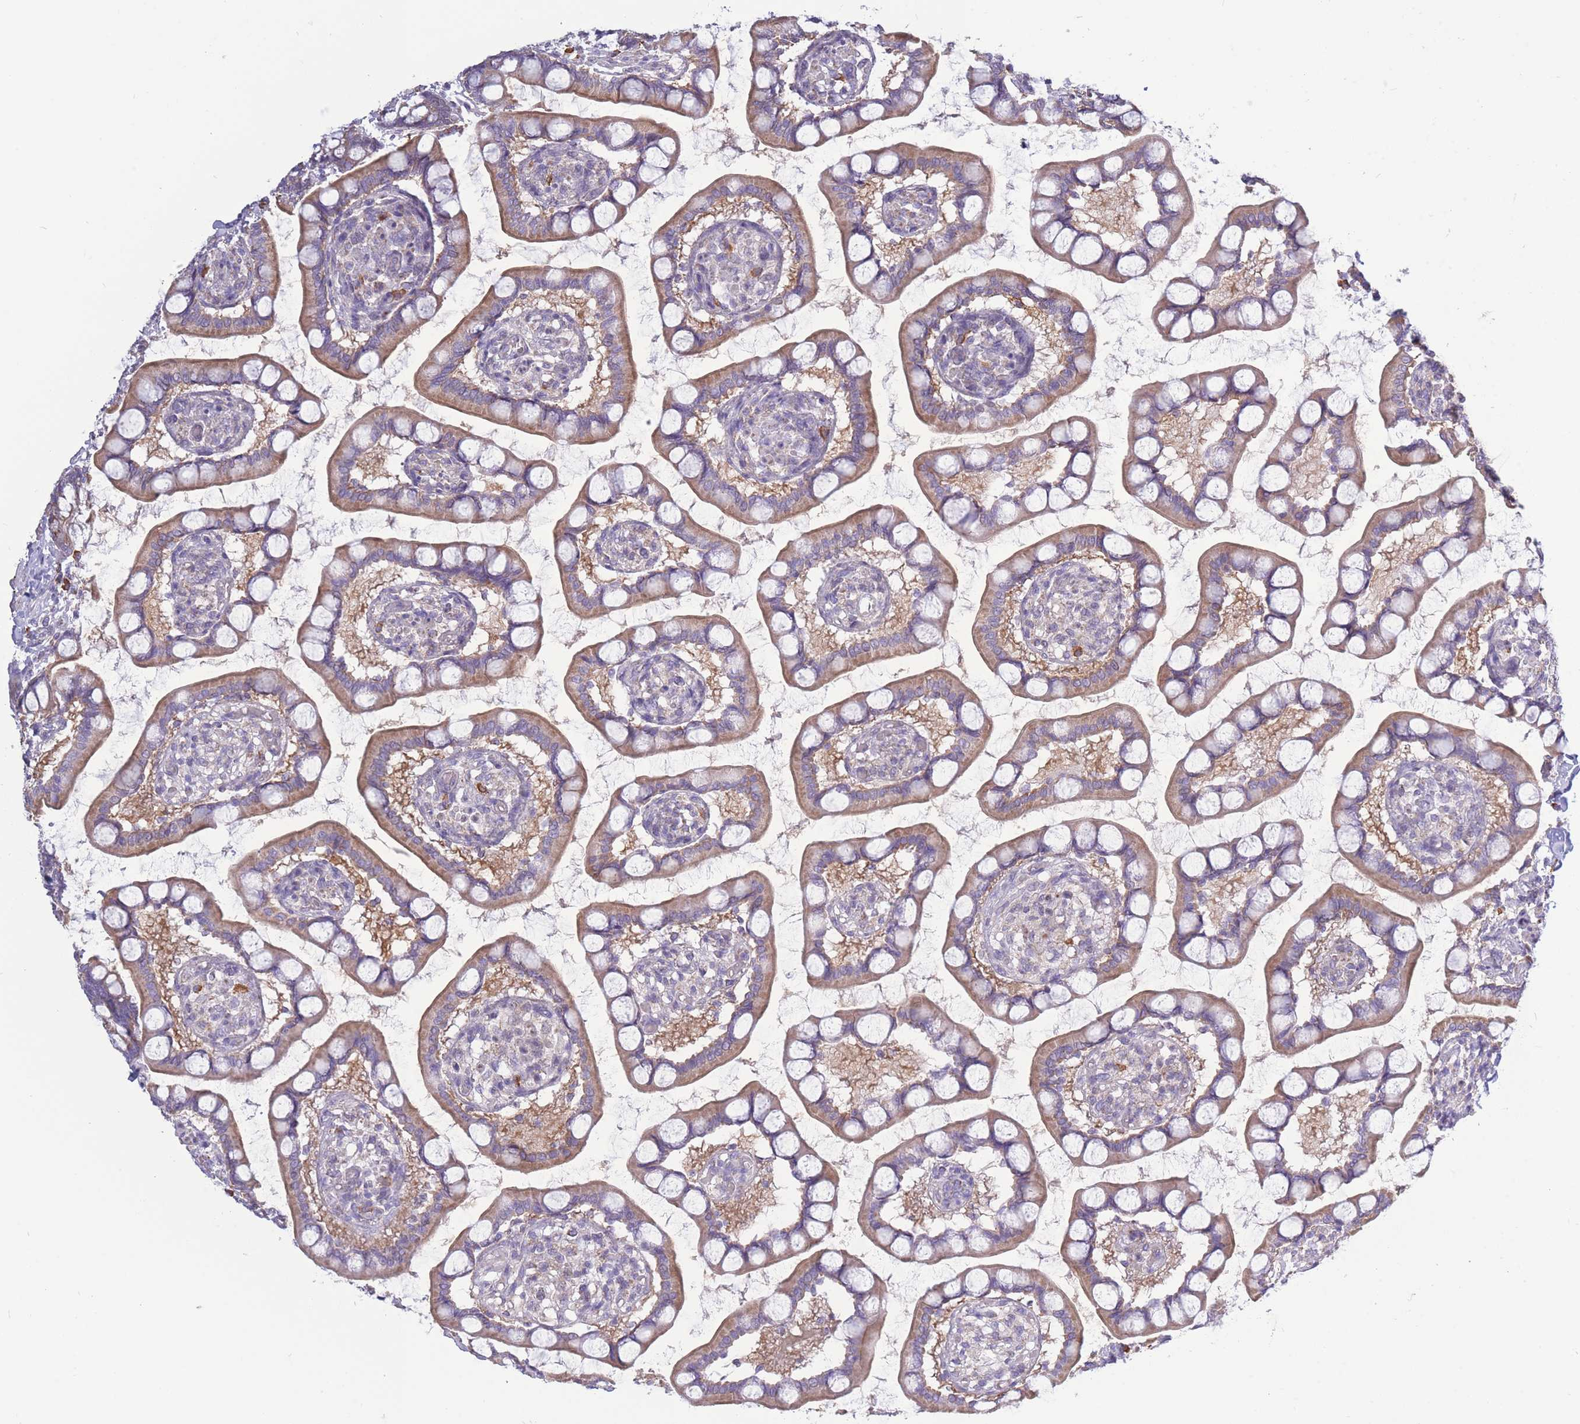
{"staining": {"intensity": "moderate", "quantity": ">75%", "location": "cytoplasmic/membranous"}, "tissue": "small intestine", "cell_type": "Glandular cells", "image_type": "normal", "snomed": [{"axis": "morphology", "description": "Normal tissue, NOS"}, {"axis": "topography", "description": "Small intestine"}], "caption": "Benign small intestine reveals moderate cytoplasmic/membranous staining in about >75% of glandular cells, visualized by immunohistochemistry. Nuclei are stained in blue.", "gene": "PDHA1", "patient": {"sex": "male", "age": 52}}